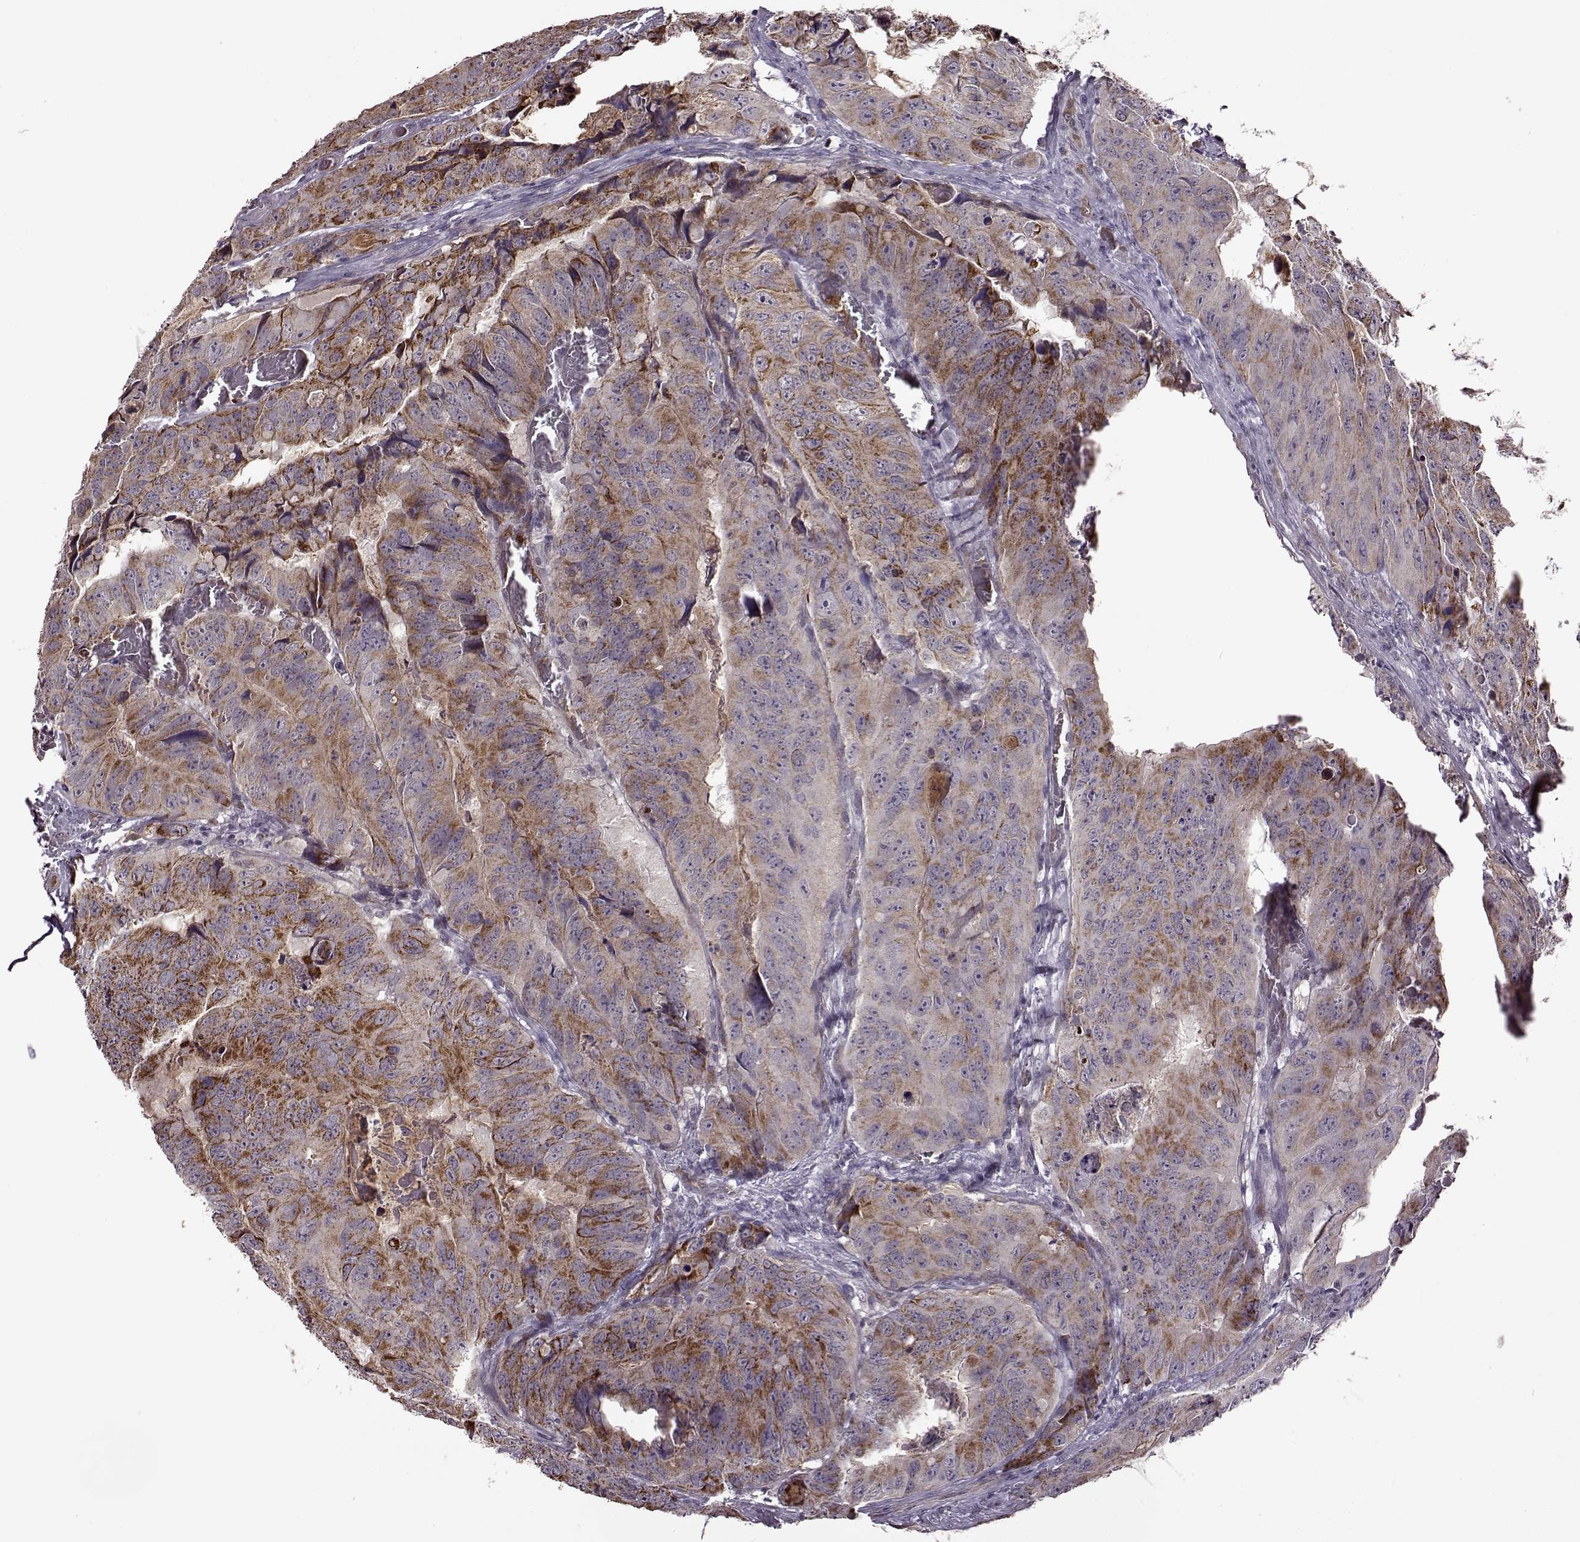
{"staining": {"intensity": "strong", "quantity": ">75%", "location": "cytoplasmic/membranous"}, "tissue": "colorectal cancer", "cell_type": "Tumor cells", "image_type": "cancer", "snomed": [{"axis": "morphology", "description": "Adenocarcinoma, NOS"}, {"axis": "topography", "description": "Colon"}], "caption": "Immunohistochemistry of human colorectal cancer (adenocarcinoma) exhibits high levels of strong cytoplasmic/membranous staining in about >75% of tumor cells. The staining was performed using DAB (3,3'-diaminobenzidine), with brown indicating positive protein expression. Nuclei are stained blue with hematoxylin.", "gene": "MTSS1", "patient": {"sex": "male", "age": 79}}